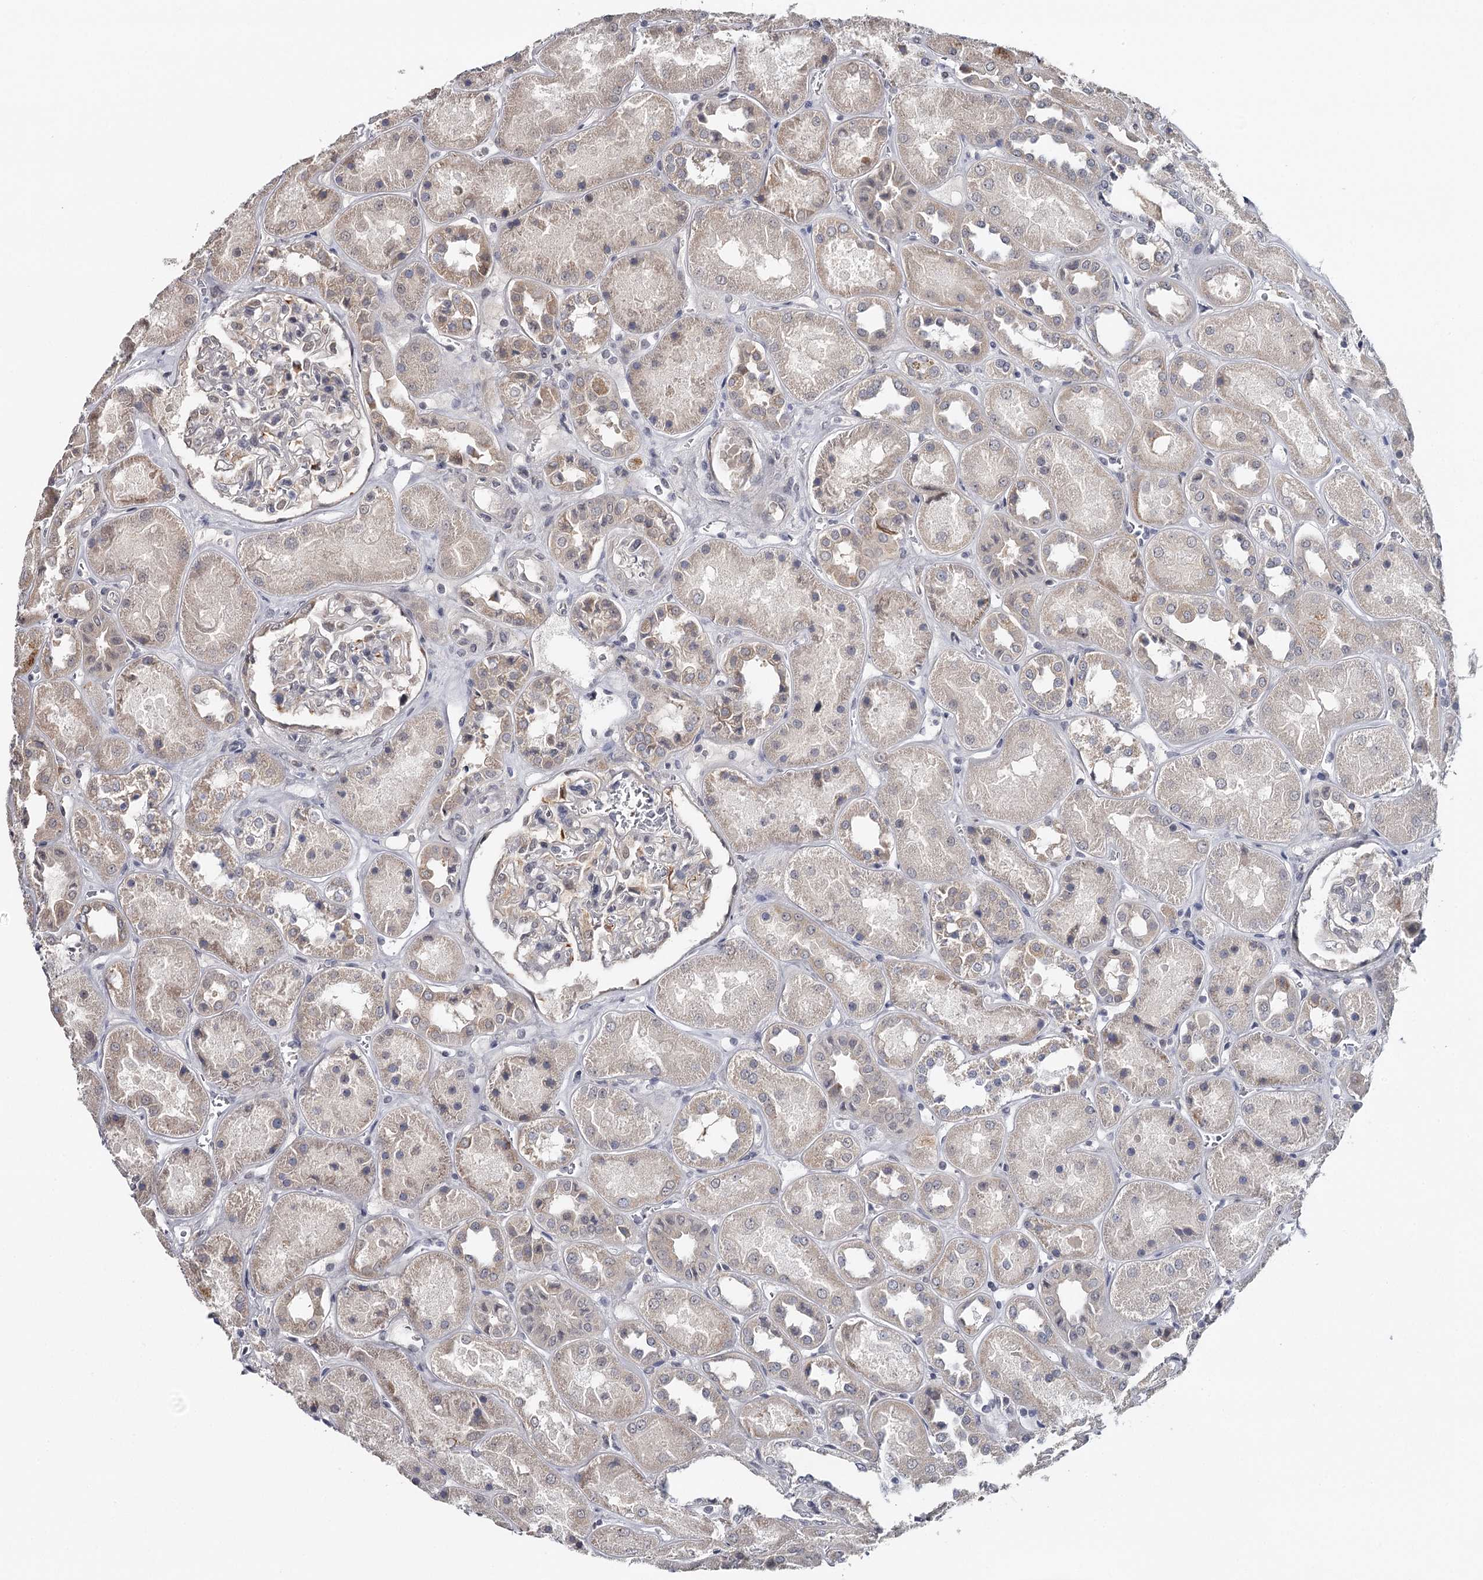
{"staining": {"intensity": "weak", "quantity": "<25%", "location": "cytoplasmic/membranous"}, "tissue": "kidney", "cell_type": "Cells in glomeruli", "image_type": "normal", "snomed": [{"axis": "morphology", "description": "Normal tissue, NOS"}, {"axis": "topography", "description": "Kidney"}], "caption": "Human kidney stained for a protein using IHC exhibits no staining in cells in glomeruli.", "gene": "GTSF1", "patient": {"sex": "male", "age": 70}}